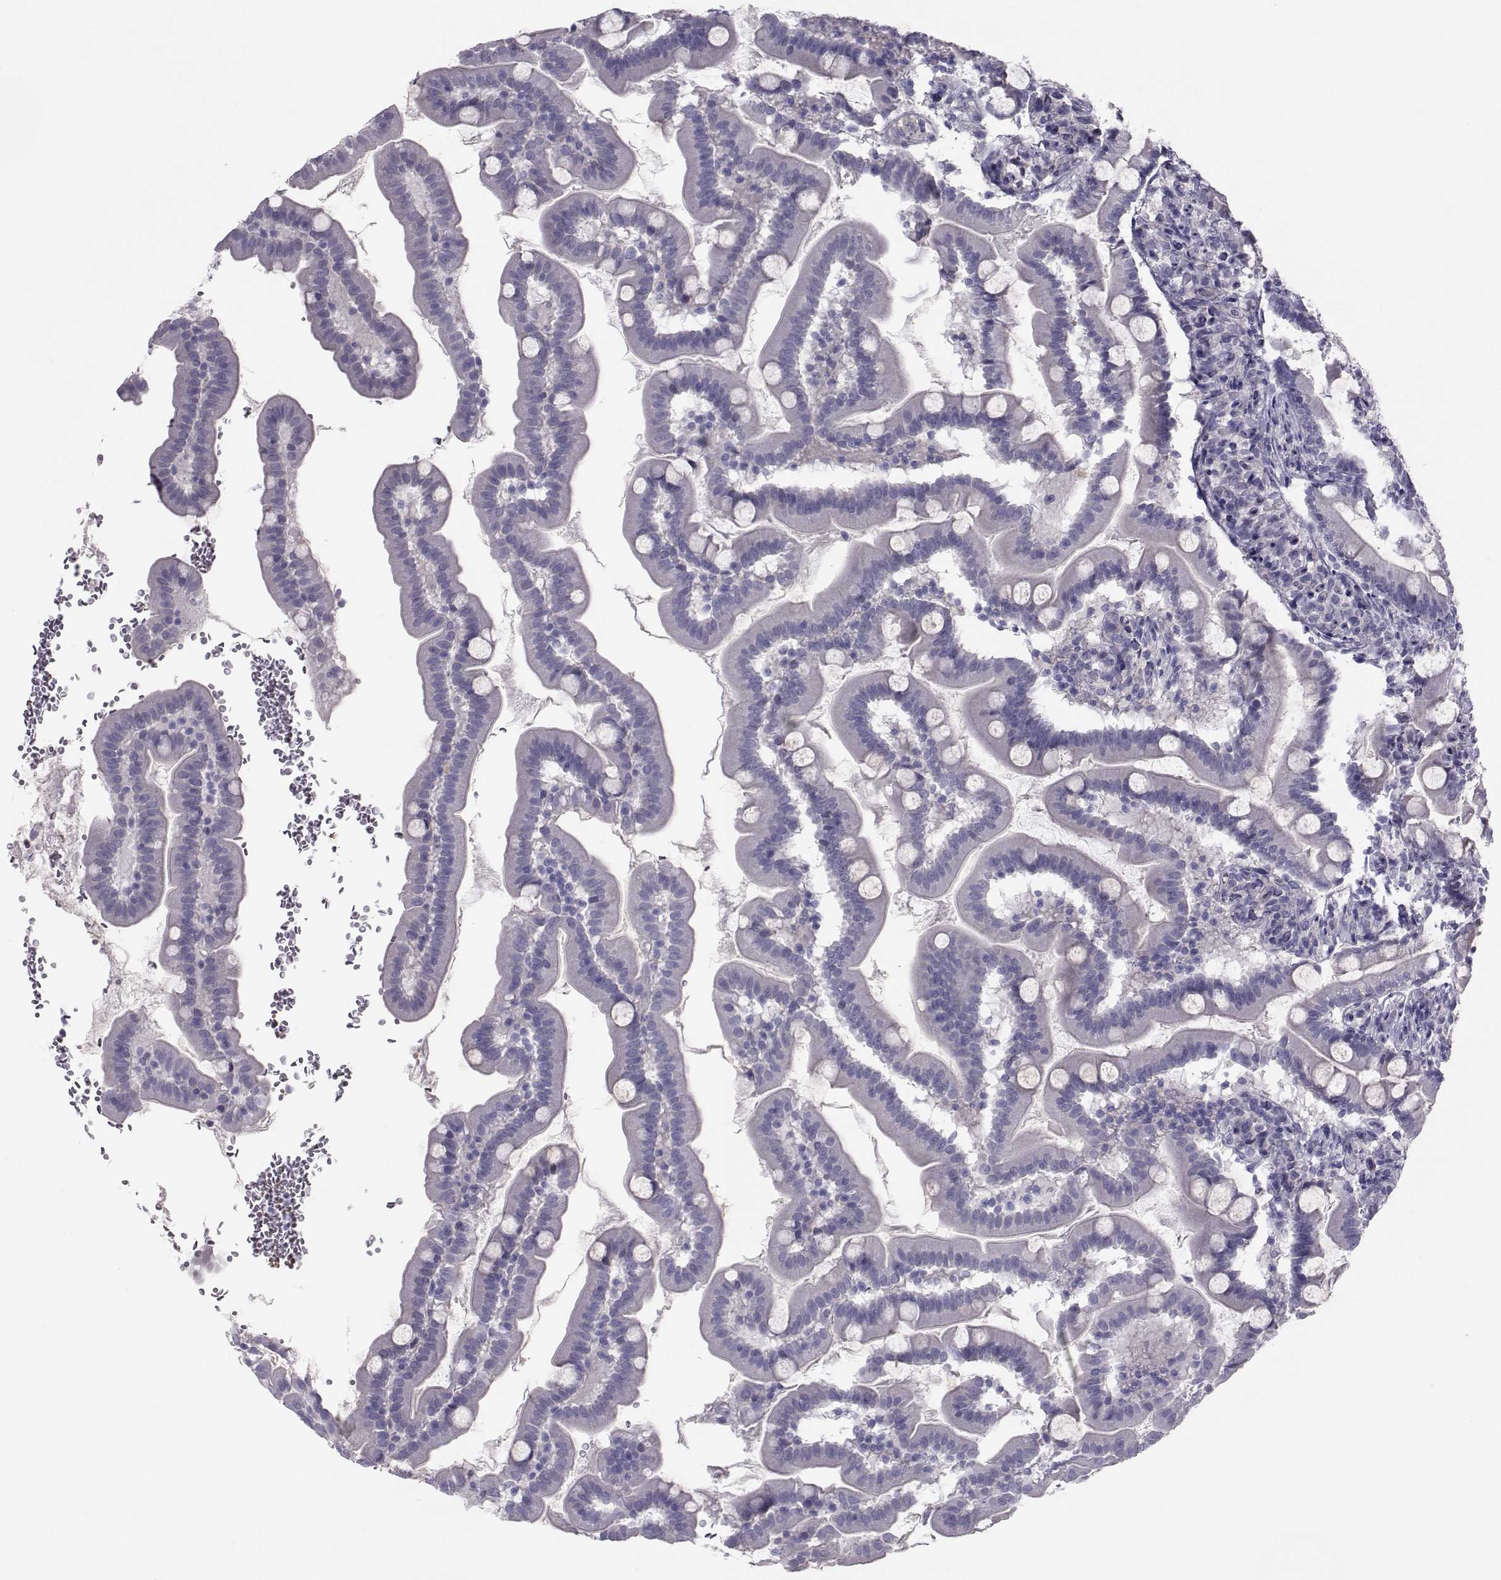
{"staining": {"intensity": "negative", "quantity": "none", "location": "none"}, "tissue": "small intestine", "cell_type": "Glandular cells", "image_type": "normal", "snomed": [{"axis": "morphology", "description": "Normal tissue, NOS"}, {"axis": "topography", "description": "Small intestine"}], "caption": "Small intestine was stained to show a protein in brown. There is no significant positivity in glandular cells. (Immunohistochemistry, brightfield microscopy, high magnification).", "gene": "GARIN3", "patient": {"sex": "female", "age": 44}}